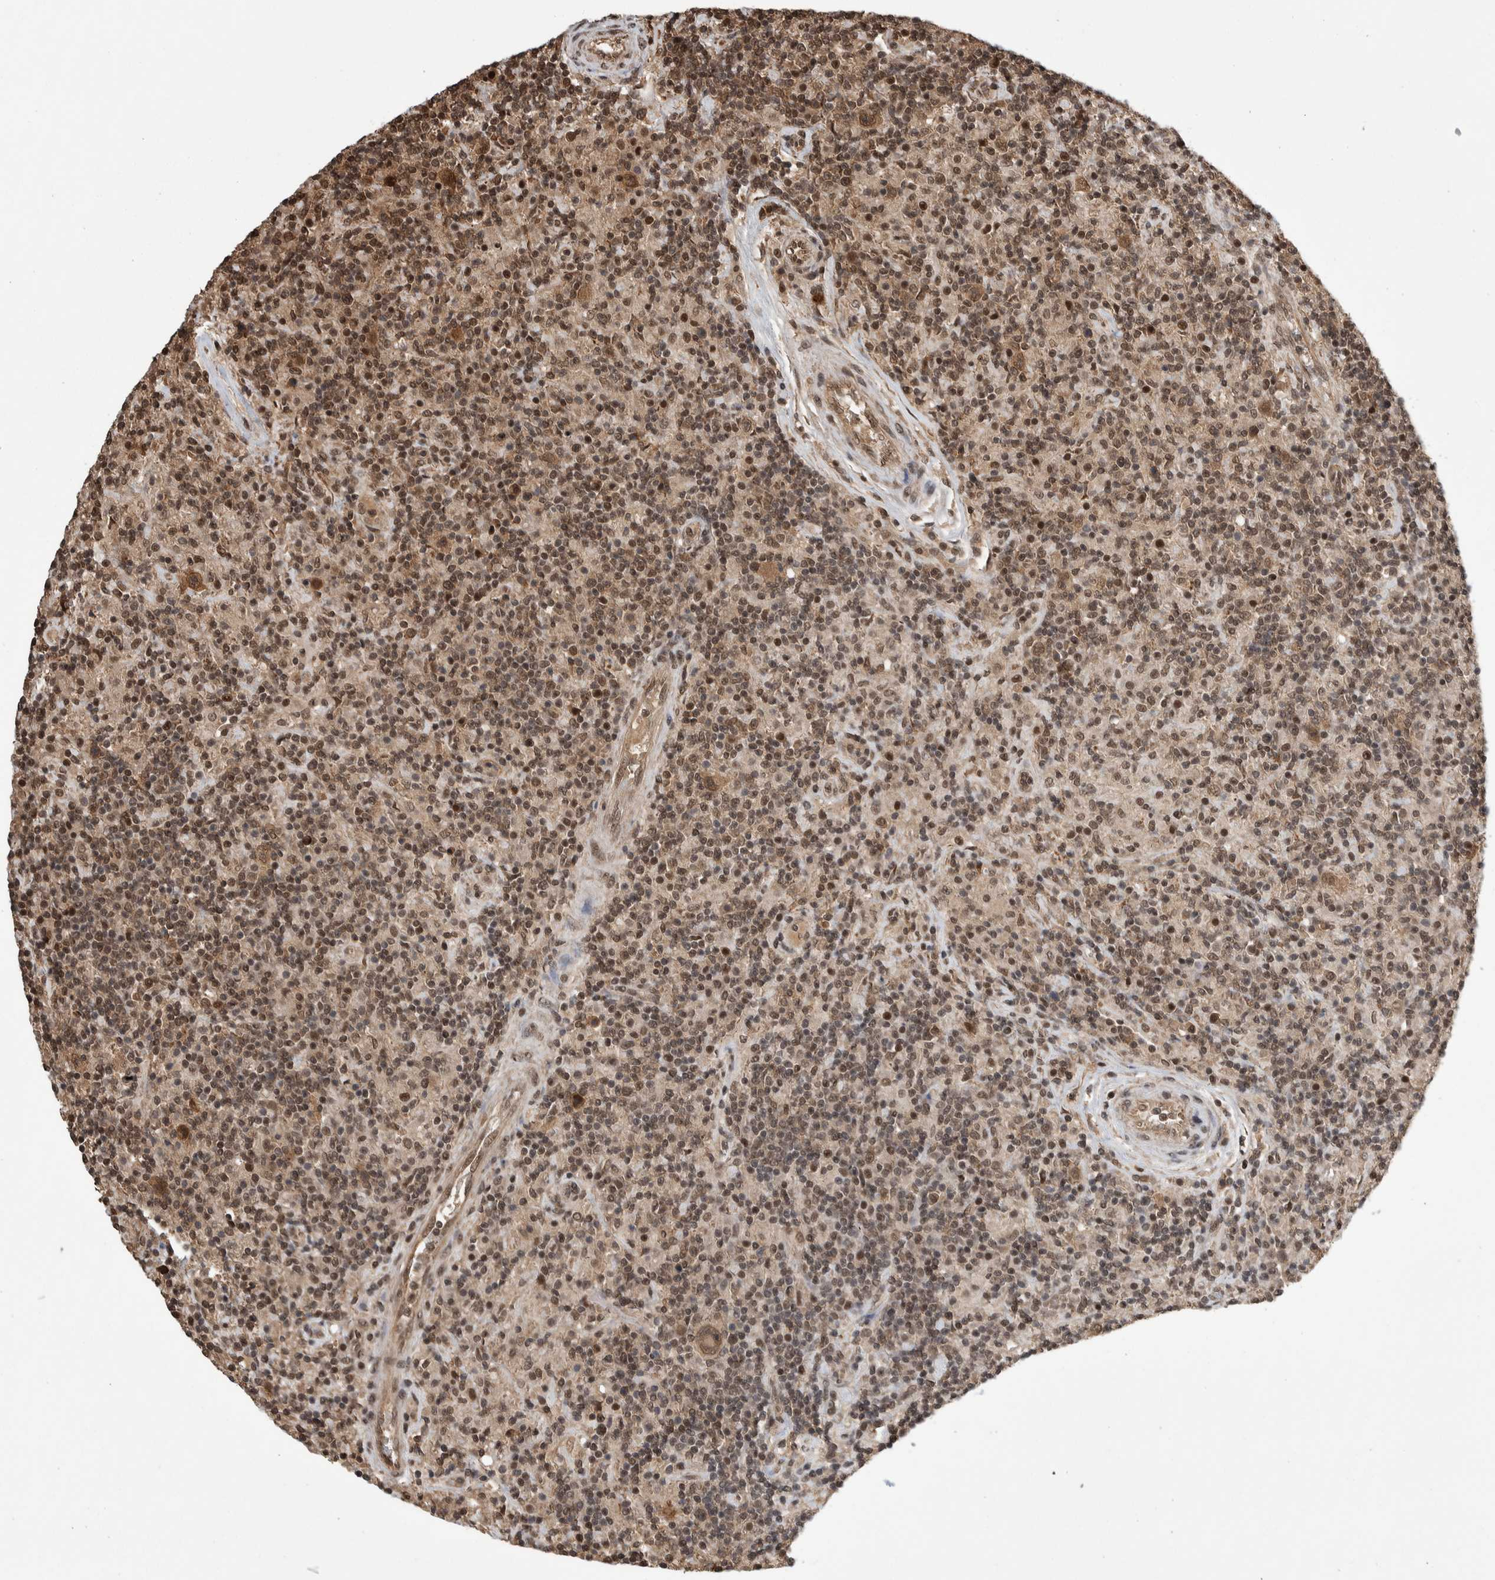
{"staining": {"intensity": "moderate", "quantity": ">75%", "location": "nuclear"}, "tissue": "lymphoma", "cell_type": "Tumor cells", "image_type": "cancer", "snomed": [{"axis": "morphology", "description": "Hodgkin's disease, NOS"}, {"axis": "topography", "description": "Lymph node"}], "caption": "Hodgkin's disease stained with a protein marker exhibits moderate staining in tumor cells.", "gene": "ZNF592", "patient": {"sex": "male", "age": 70}}